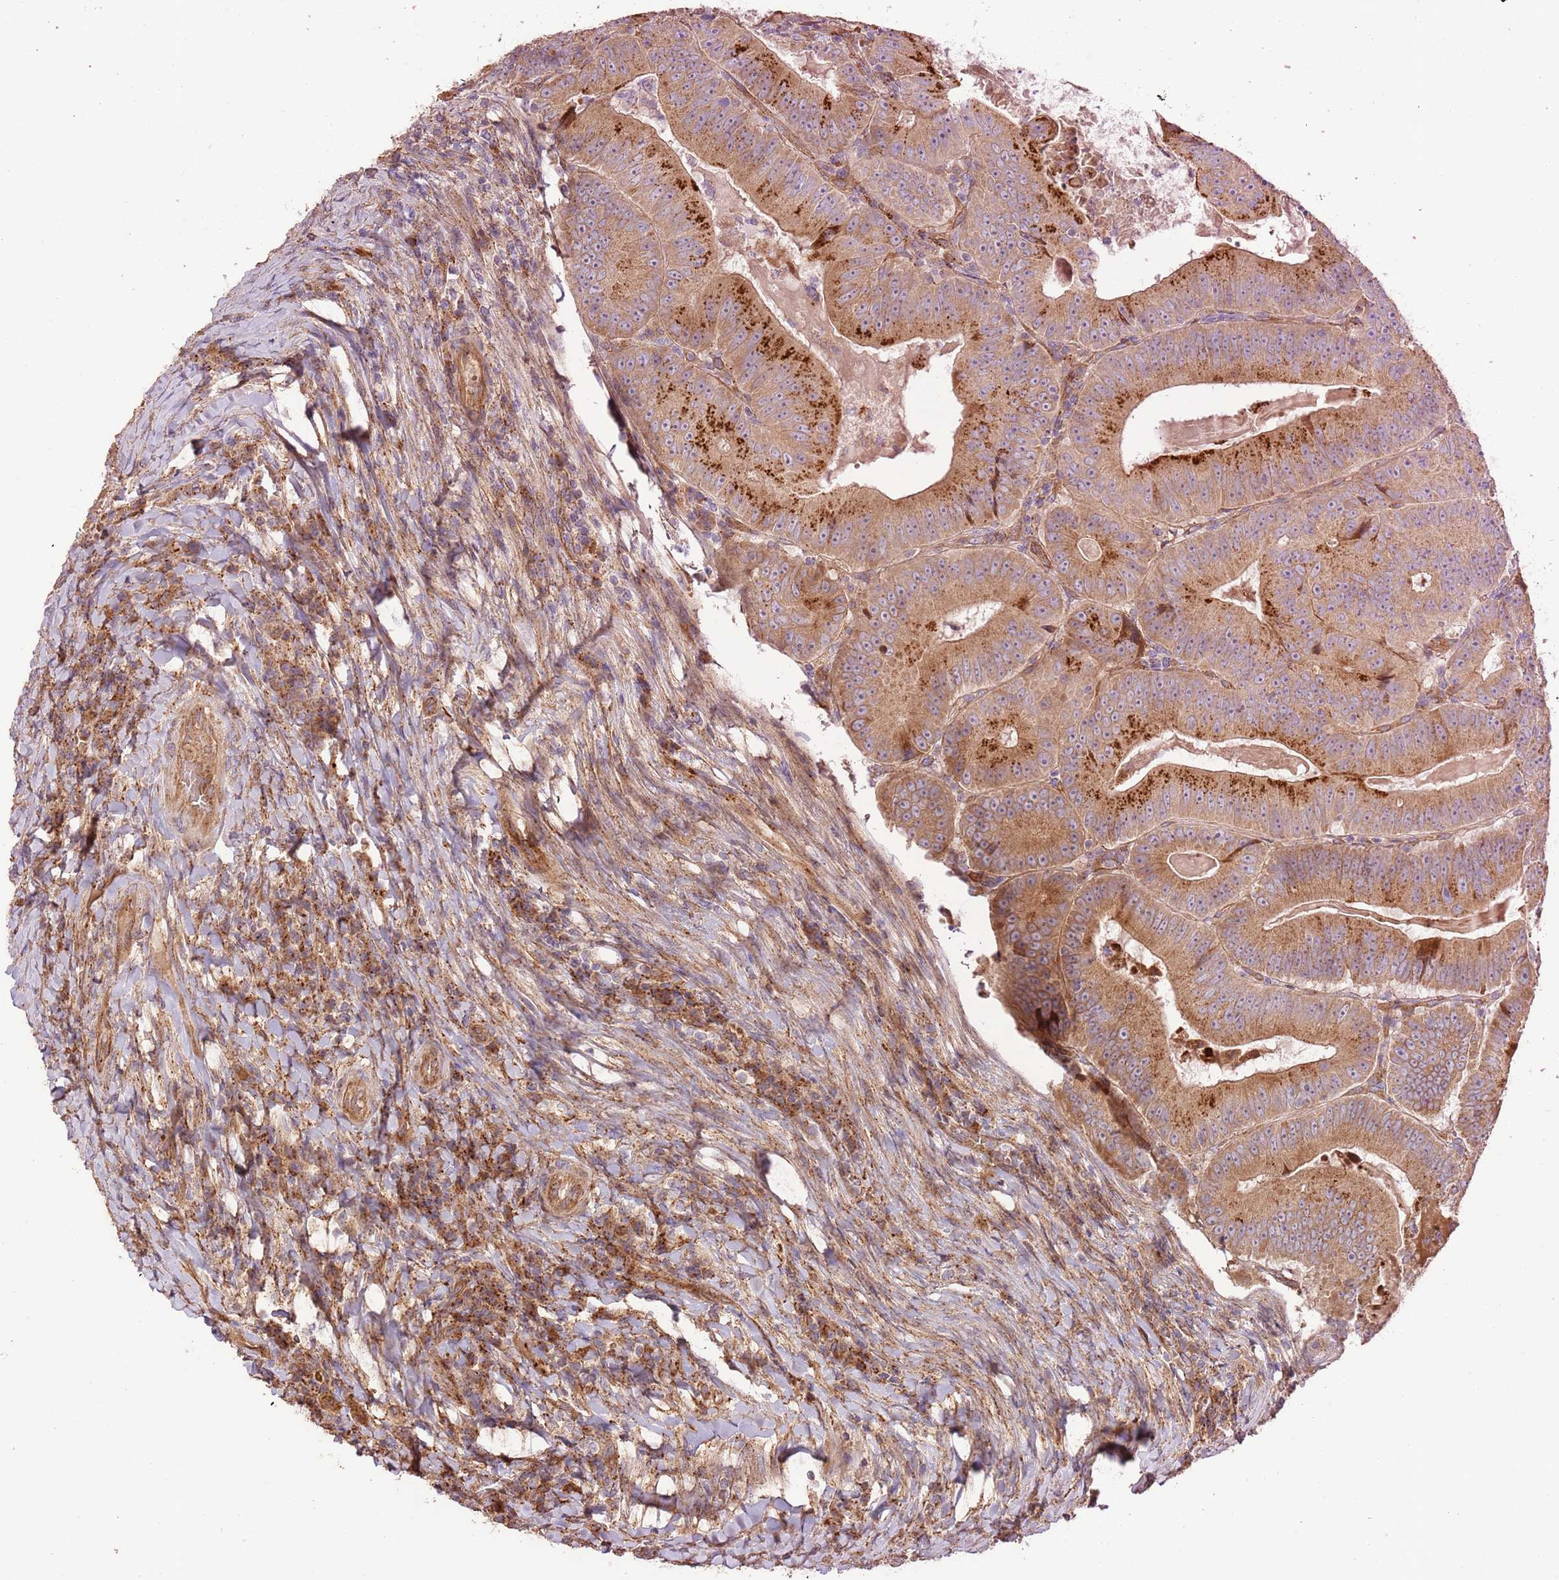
{"staining": {"intensity": "moderate", "quantity": ">75%", "location": "cytoplasmic/membranous"}, "tissue": "colorectal cancer", "cell_type": "Tumor cells", "image_type": "cancer", "snomed": [{"axis": "morphology", "description": "Adenocarcinoma, NOS"}, {"axis": "topography", "description": "Colon"}], "caption": "Immunohistochemistry staining of colorectal cancer (adenocarcinoma), which exhibits medium levels of moderate cytoplasmic/membranous staining in approximately >75% of tumor cells indicating moderate cytoplasmic/membranous protein positivity. The staining was performed using DAB (brown) for protein detection and nuclei were counterstained in hematoxylin (blue).", "gene": "DOCK6", "patient": {"sex": "female", "age": 86}}